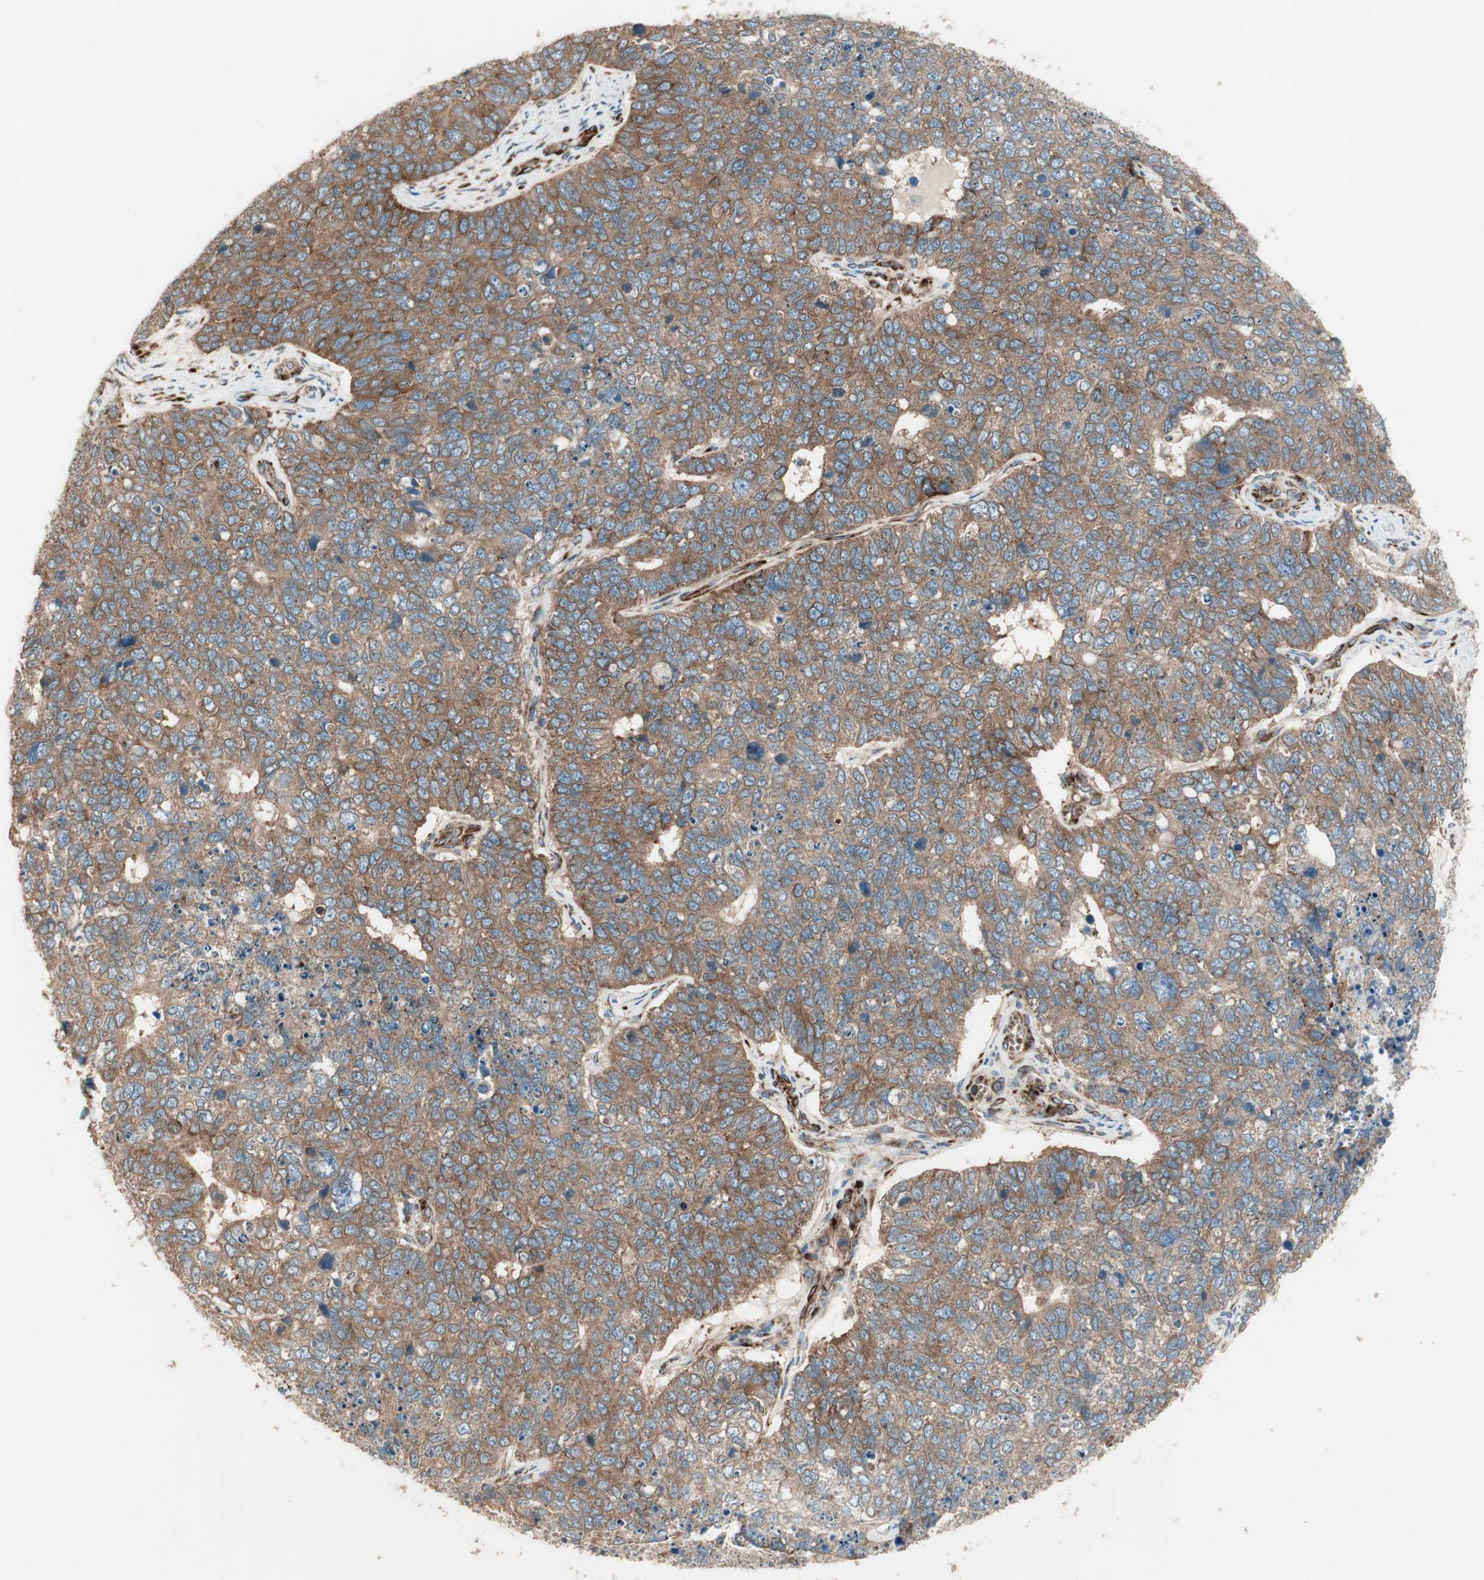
{"staining": {"intensity": "moderate", "quantity": ">75%", "location": "cytoplasmic/membranous"}, "tissue": "cervical cancer", "cell_type": "Tumor cells", "image_type": "cancer", "snomed": [{"axis": "morphology", "description": "Squamous cell carcinoma, NOS"}, {"axis": "topography", "description": "Cervix"}], "caption": "Cervical cancer (squamous cell carcinoma) tissue shows moderate cytoplasmic/membranous positivity in about >75% of tumor cells, visualized by immunohistochemistry.", "gene": "PPP2R5E", "patient": {"sex": "female", "age": 63}}